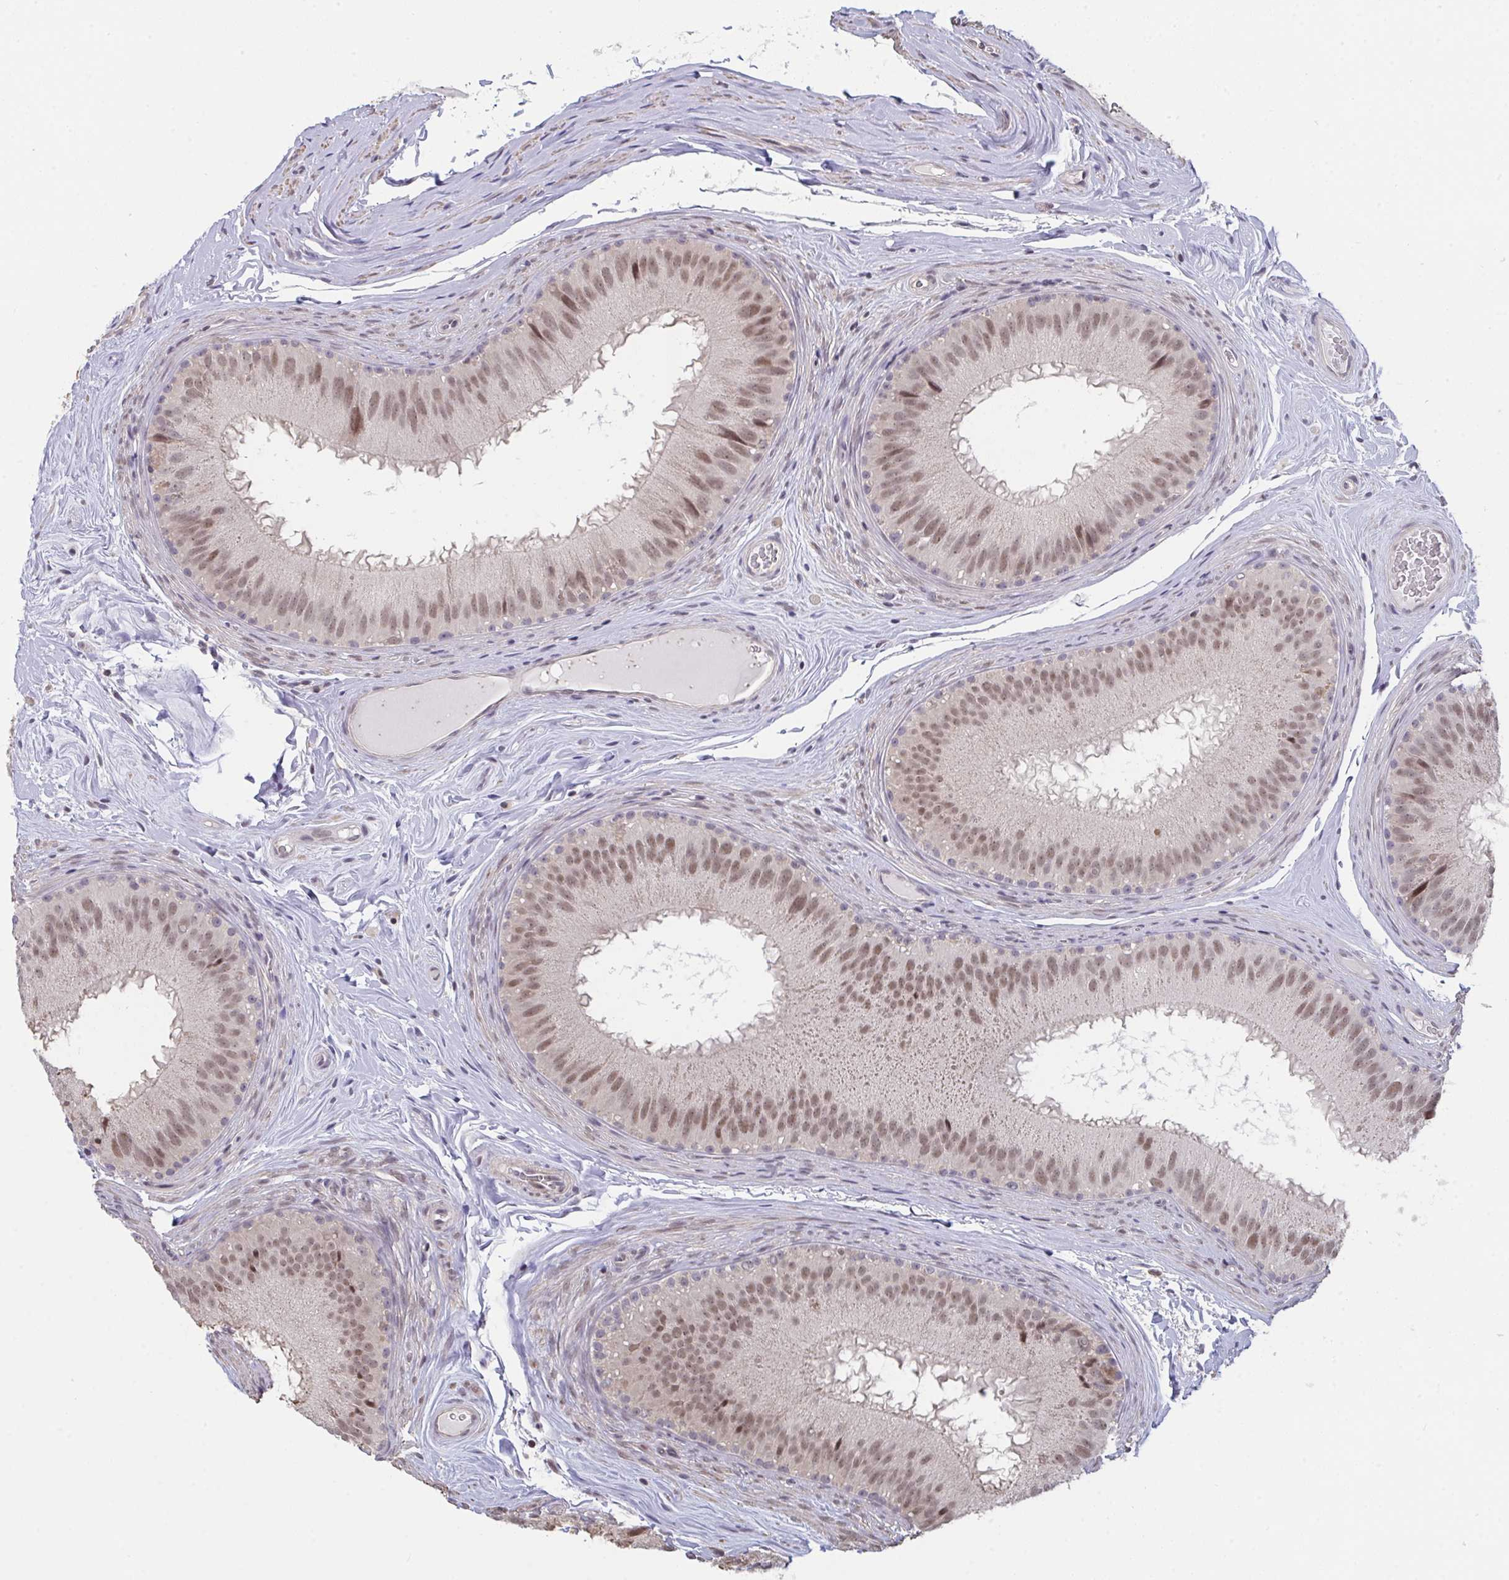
{"staining": {"intensity": "moderate", "quantity": ">75%", "location": "cytoplasmic/membranous,nuclear"}, "tissue": "epididymis", "cell_type": "Glandular cells", "image_type": "normal", "snomed": [{"axis": "morphology", "description": "Normal tissue, NOS"}, {"axis": "topography", "description": "Epididymis"}], "caption": "About >75% of glandular cells in unremarkable human epididymis show moderate cytoplasmic/membranous,nuclear protein positivity as visualized by brown immunohistochemical staining.", "gene": "SAP30", "patient": {"sex": "male", "age": 44}}